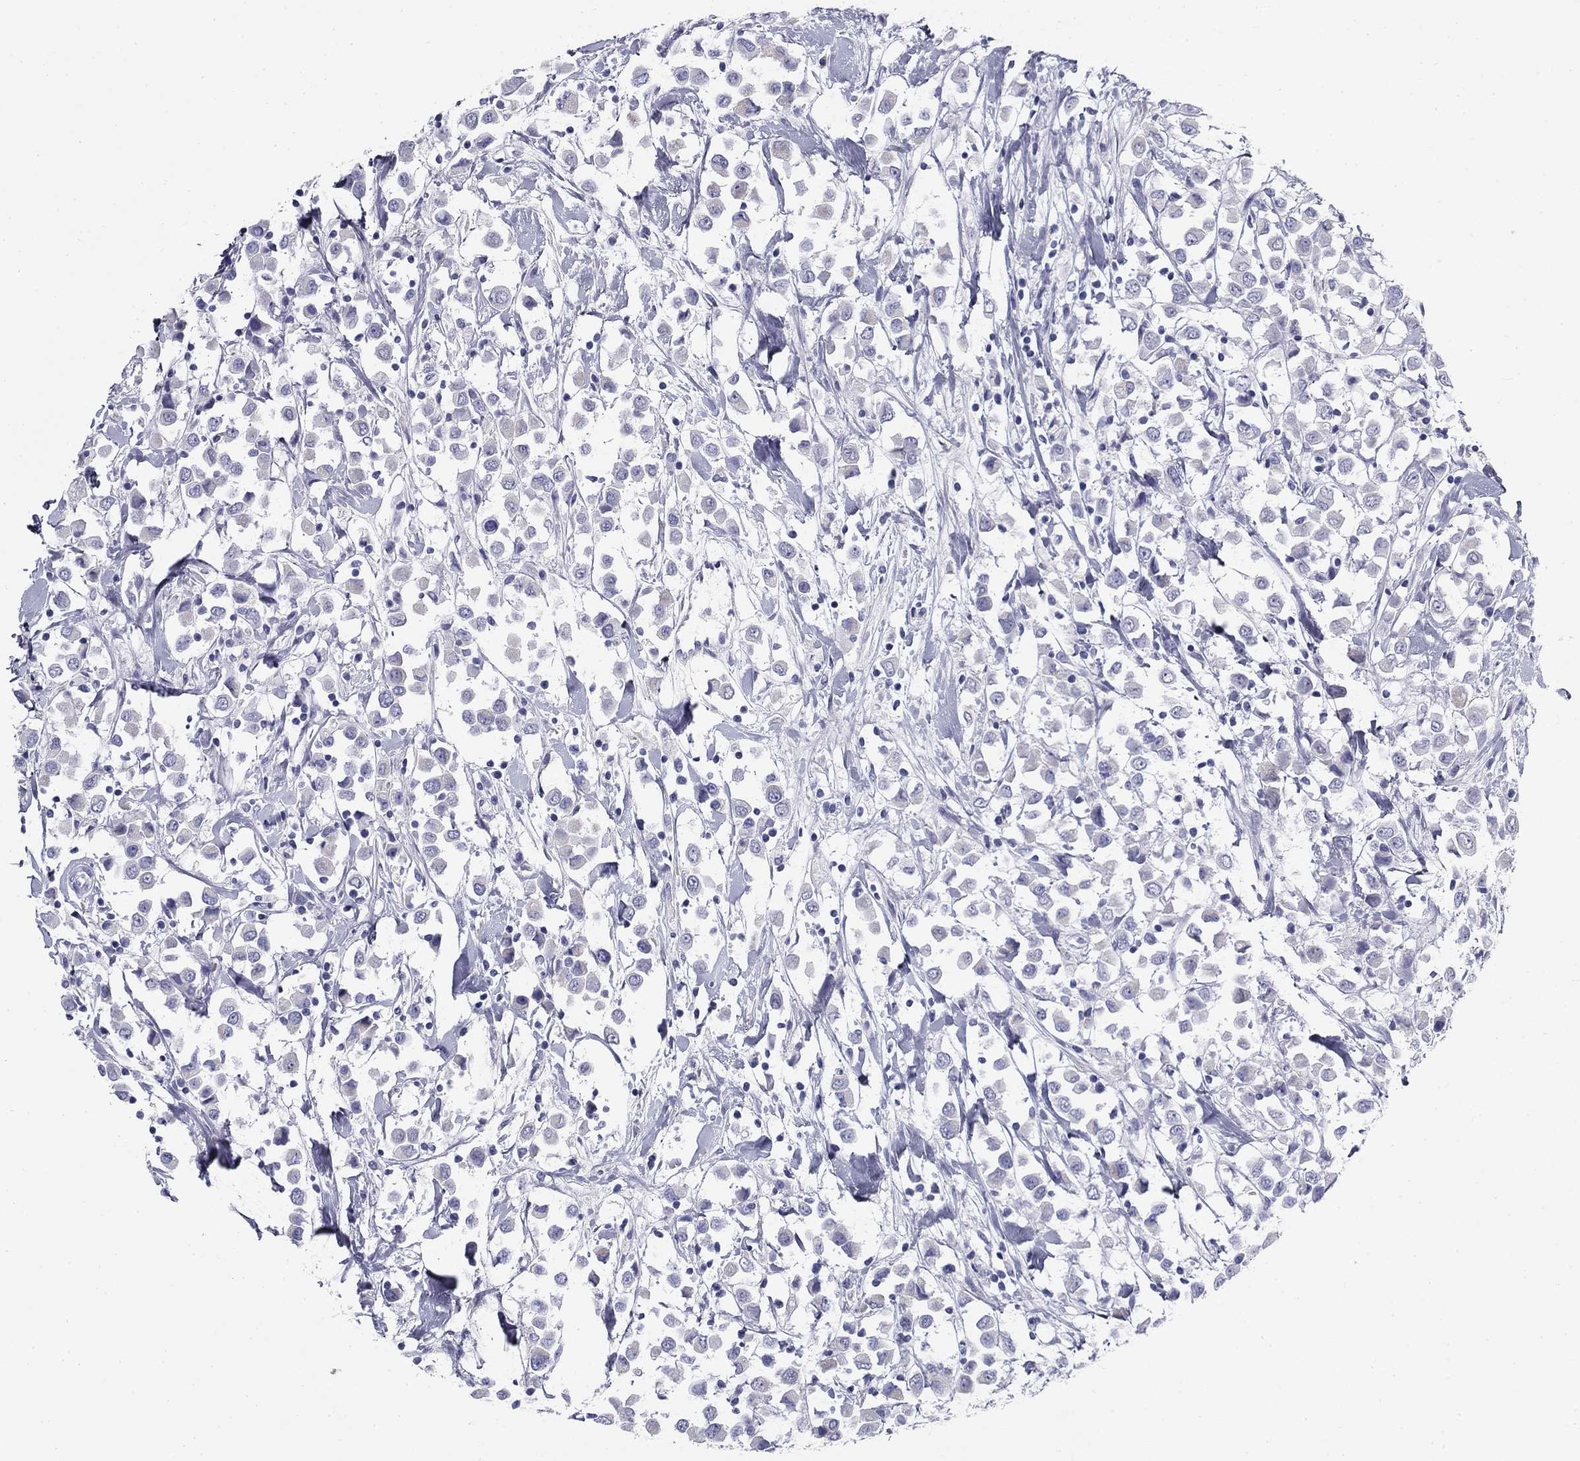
{"staining": {"intensity": "negative", "quantity": "none", "location": "none"}, "tissue": "breast cancer", "cell_type": "Tumor cells", "image_type": "cancer", "snomed": [{"axis": "morphology", "description": "Duct carcinoma"}, {"axis": "topography", "description": "Breast"}], "caption": "Breast infiltrating ductal carcinoma stained for a protein using IHC reveals no positivity tumor cells.", "gene": "ZP2", "patient": {"sex": "female", "age": 61}}